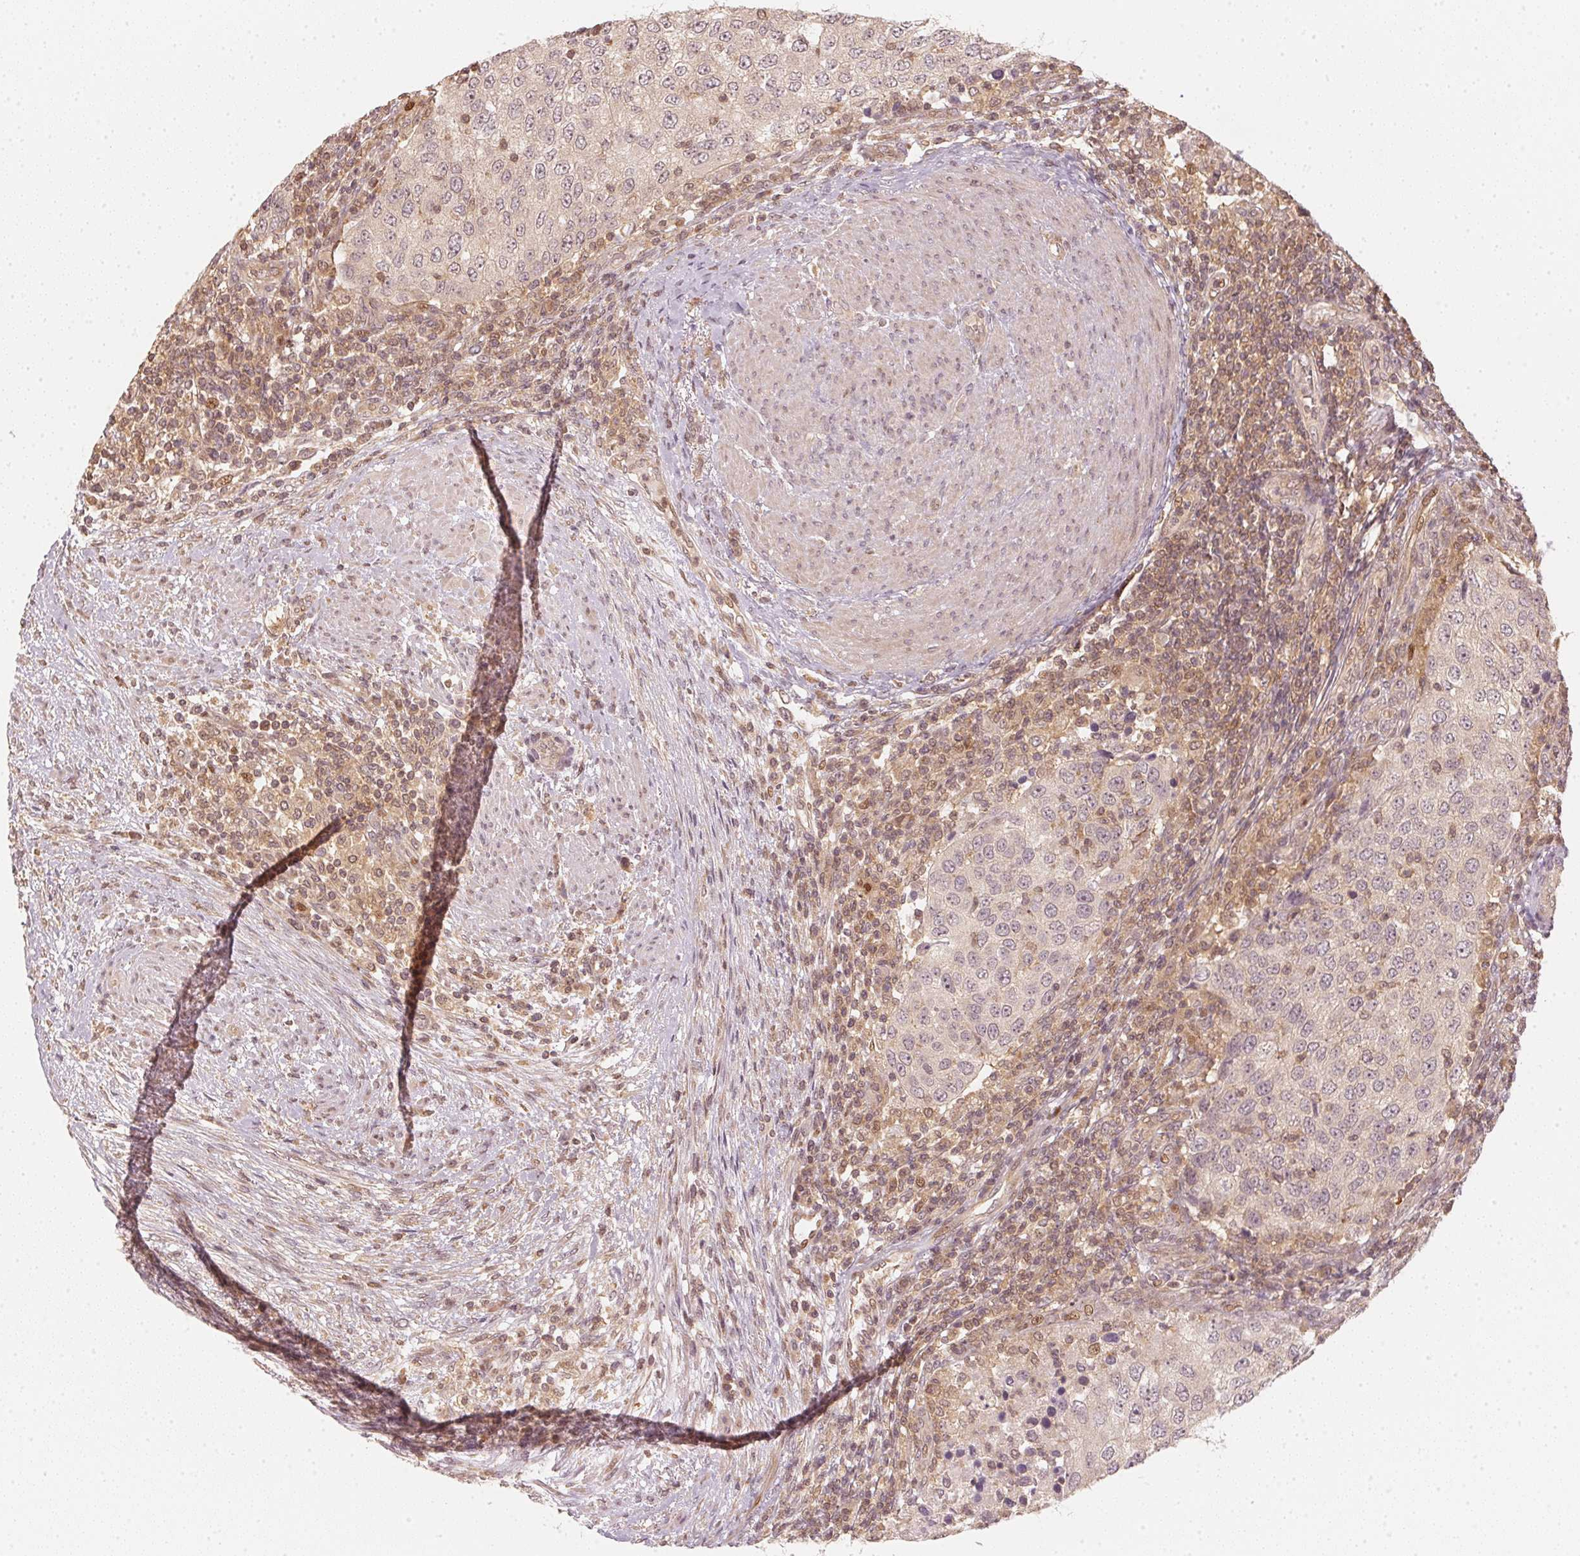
{"staining": {"intensity": "weak", "quantity": "<25%", "location": "nuclear"}, "tissue": "urothelial cancer", "cell_type": "Tumor cells", "image_type": "cancer", "snomed": [{"axis": "morphology", "description": "Urothelial carcinoma, High grade"}, {"axis": "topography", "description": "Urinary bladder"}], "caption": "A photomicrograph of human high-grade urothelial carcinoma is negative for staining in tumor cells. (DAB IHC visualized using brightfield microscopy, high magnification).", "gene": "UBE2L3", "patient": {"sex": "female", "age": 78}}